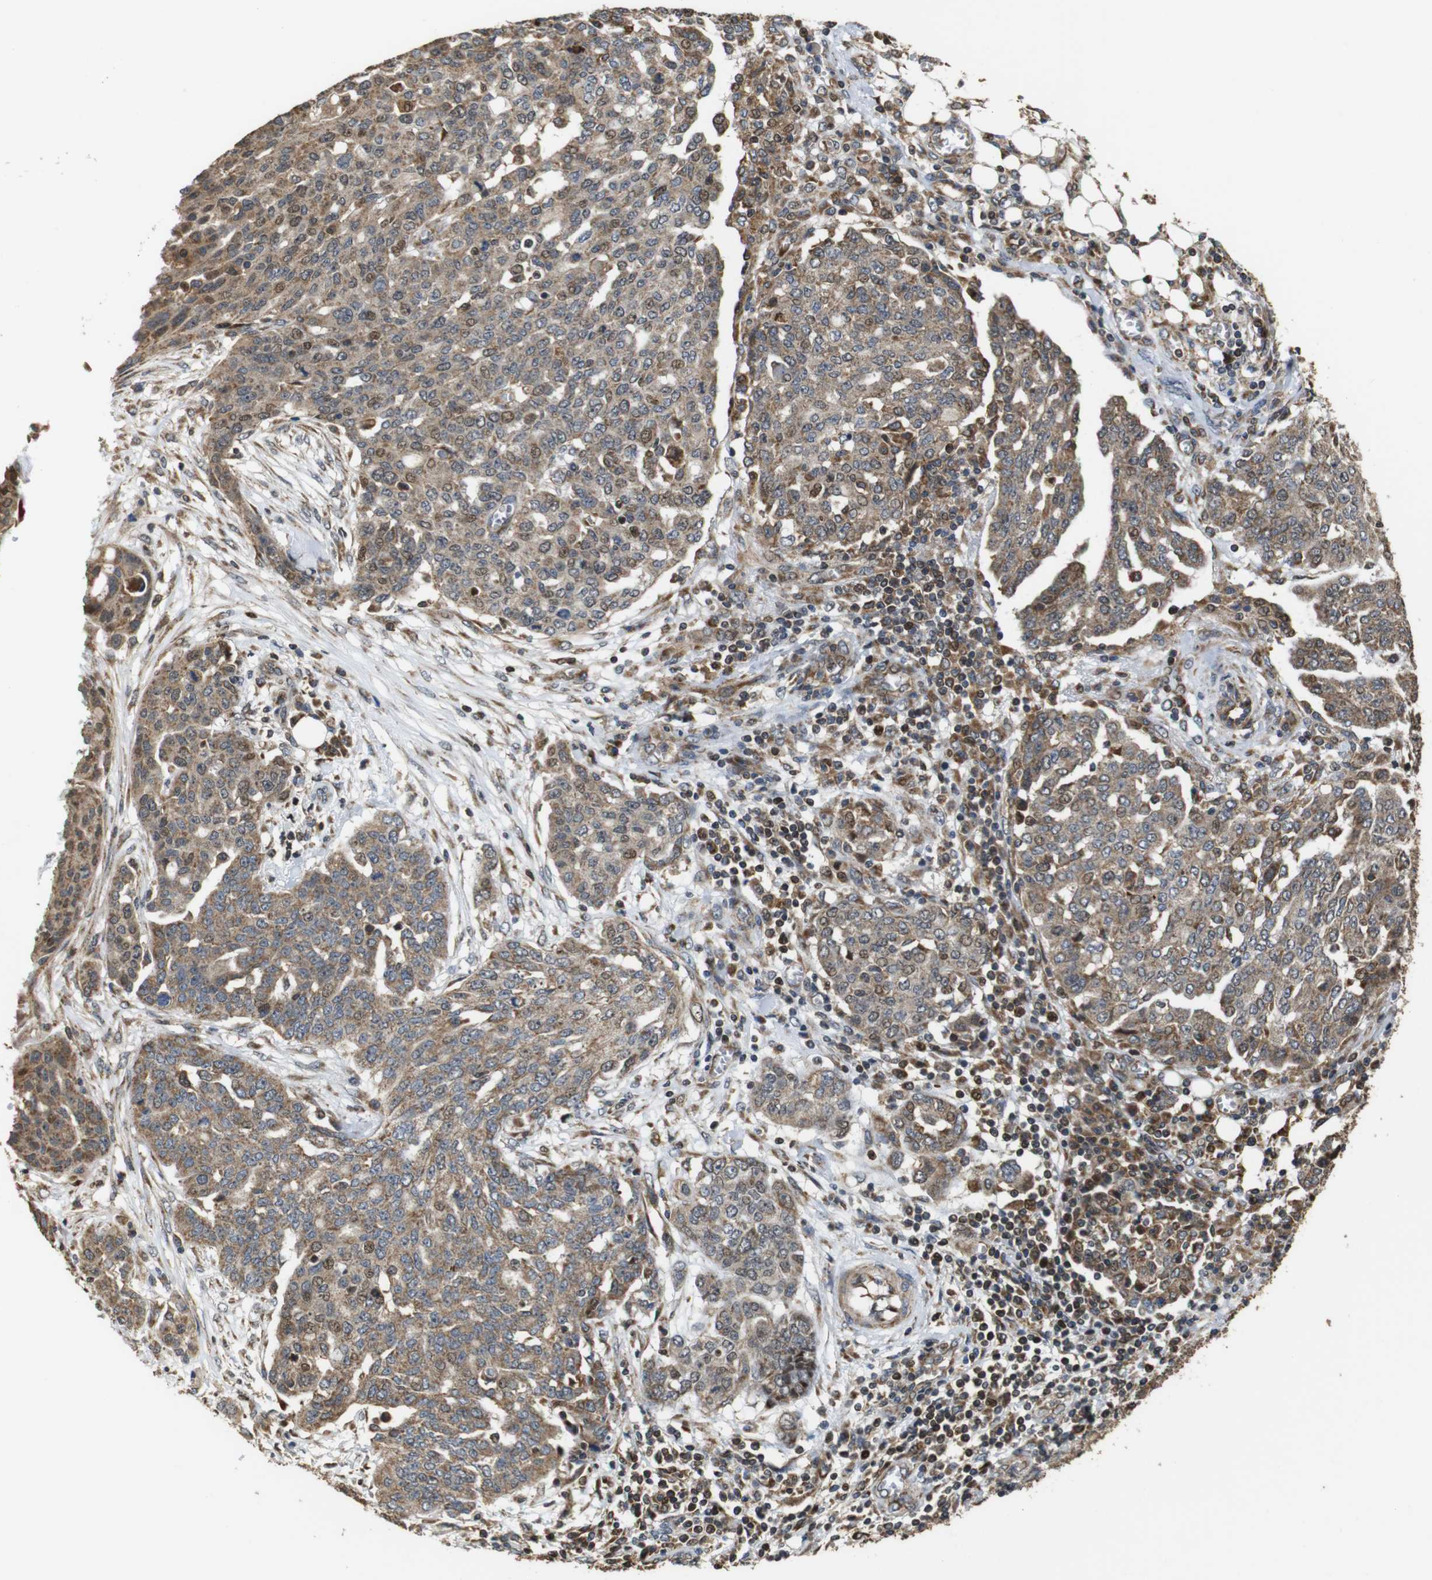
{"staining": {"intensity": "moderate", "quantity": "25%-75%", "location": "cytoplasmic/membranous"}, "tissue": "ovarian cancer", "cell_type": "Tumor cells", "image_type": "cancer", "snomed": [{"axis": "morphology", "description": "Cystadenocarcinoma, serous, NOS"}, {"axis": "topography", "description": "Soft tissue"}, {"axis": "topography", "description": "Ovary"}], "caption": "Protein staining of serous cystadenocarcinoma (ovarian) tissue displays moderate cytoplasmic/membranous staining in approximately 25%-75% of tumor cells.", "gene": "SNN", "patient": {"sex": "female", "age": 57}}